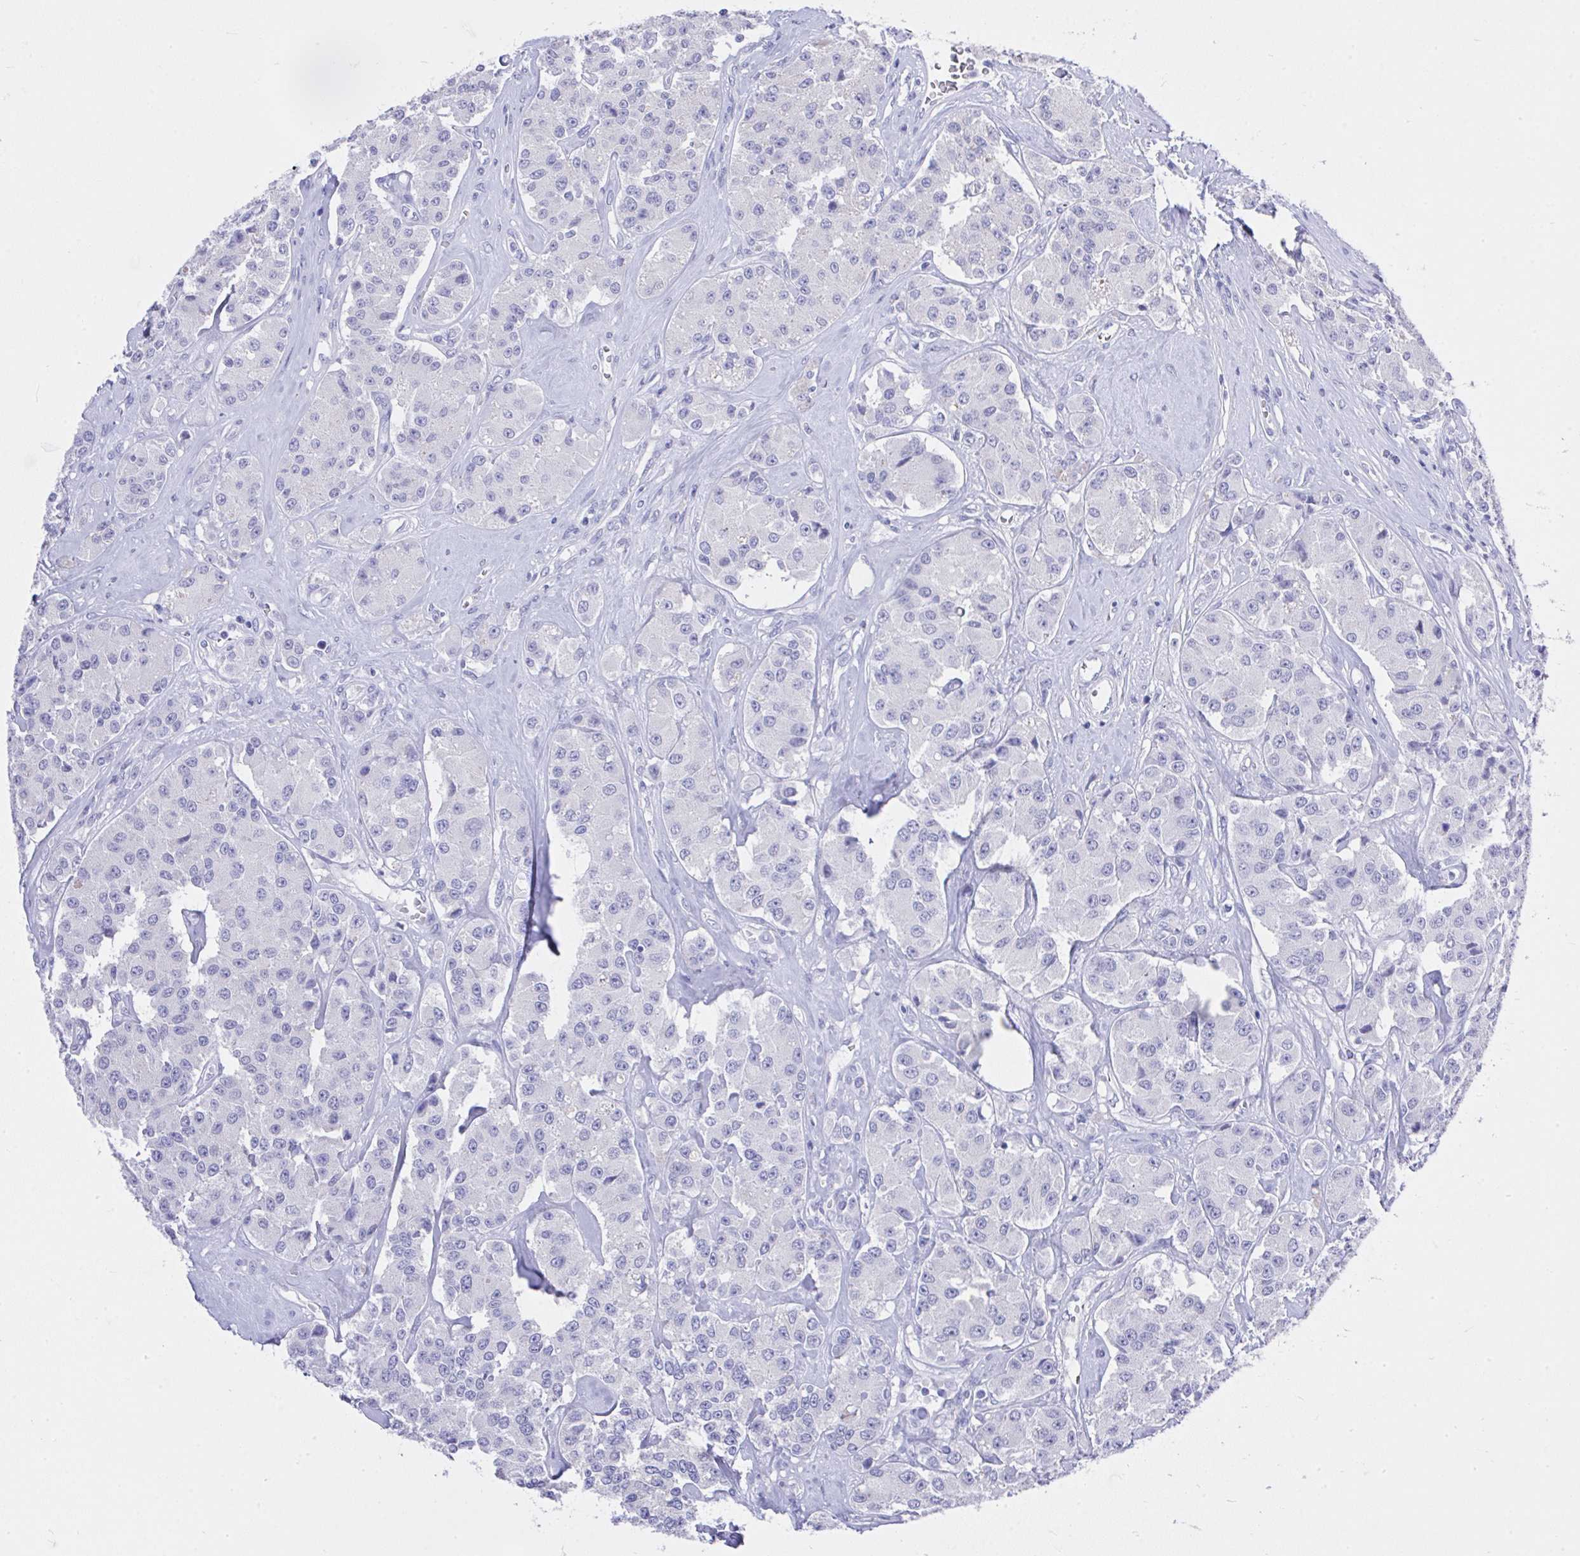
{"staining": {"intensity": "negative", "quantity": "none", "location": "none"}, "tissue": "carcinoid", "cell_type": "Tumor cells", "image_type": "cancer", "snomed": [{"axis": "morphology", "description": "Carcinoid, malignant, NOS"}, {"axis": "topography", "description": "Pancreas"}], "caption": "Tumor cells are negative for protein expression in human malignant carcinoid.", "gene": "MS4A12", "patient": {"sex": "male", "age": 41}}